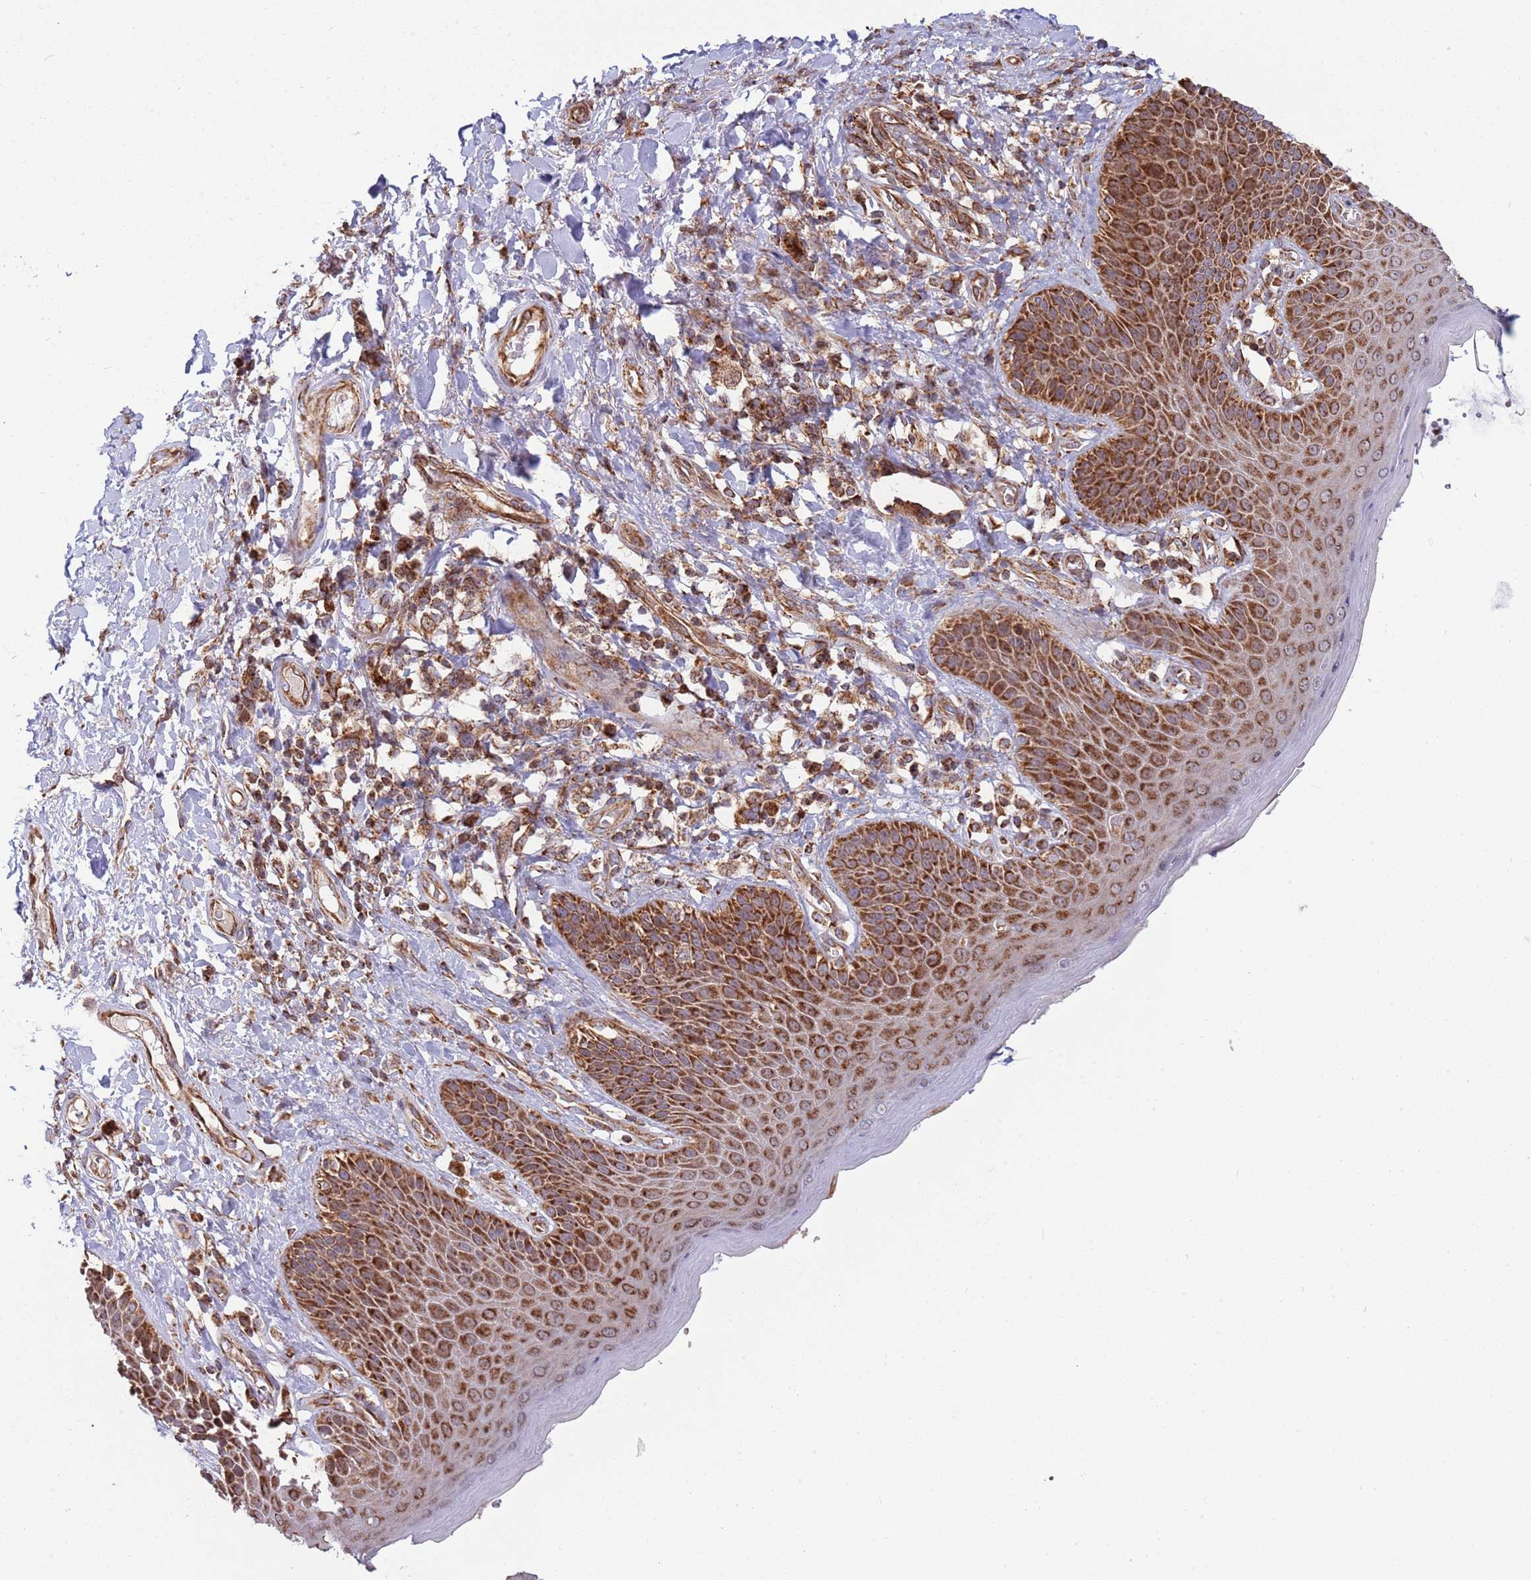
{"staining": {"intensity": "strong", "quantity": ">75%", "location": "cytoplasmic/membranous"}, "tissue": "skin", "cell_type": "Epidermal cells", "image_type": "normal", "snomed": [{"axis": "morphology", "description": "Normal tissue, NOS"}, {"axis": "topography", "description": "Anal"}], "caption": "Immunohistochemical staining of unremarkable skin shows strong cytoplasmic/membranous protein positivity in about >75% of epidermal cells.", "gene": "ATP5PD", "patient": {"sex": "female", "age": 89}}